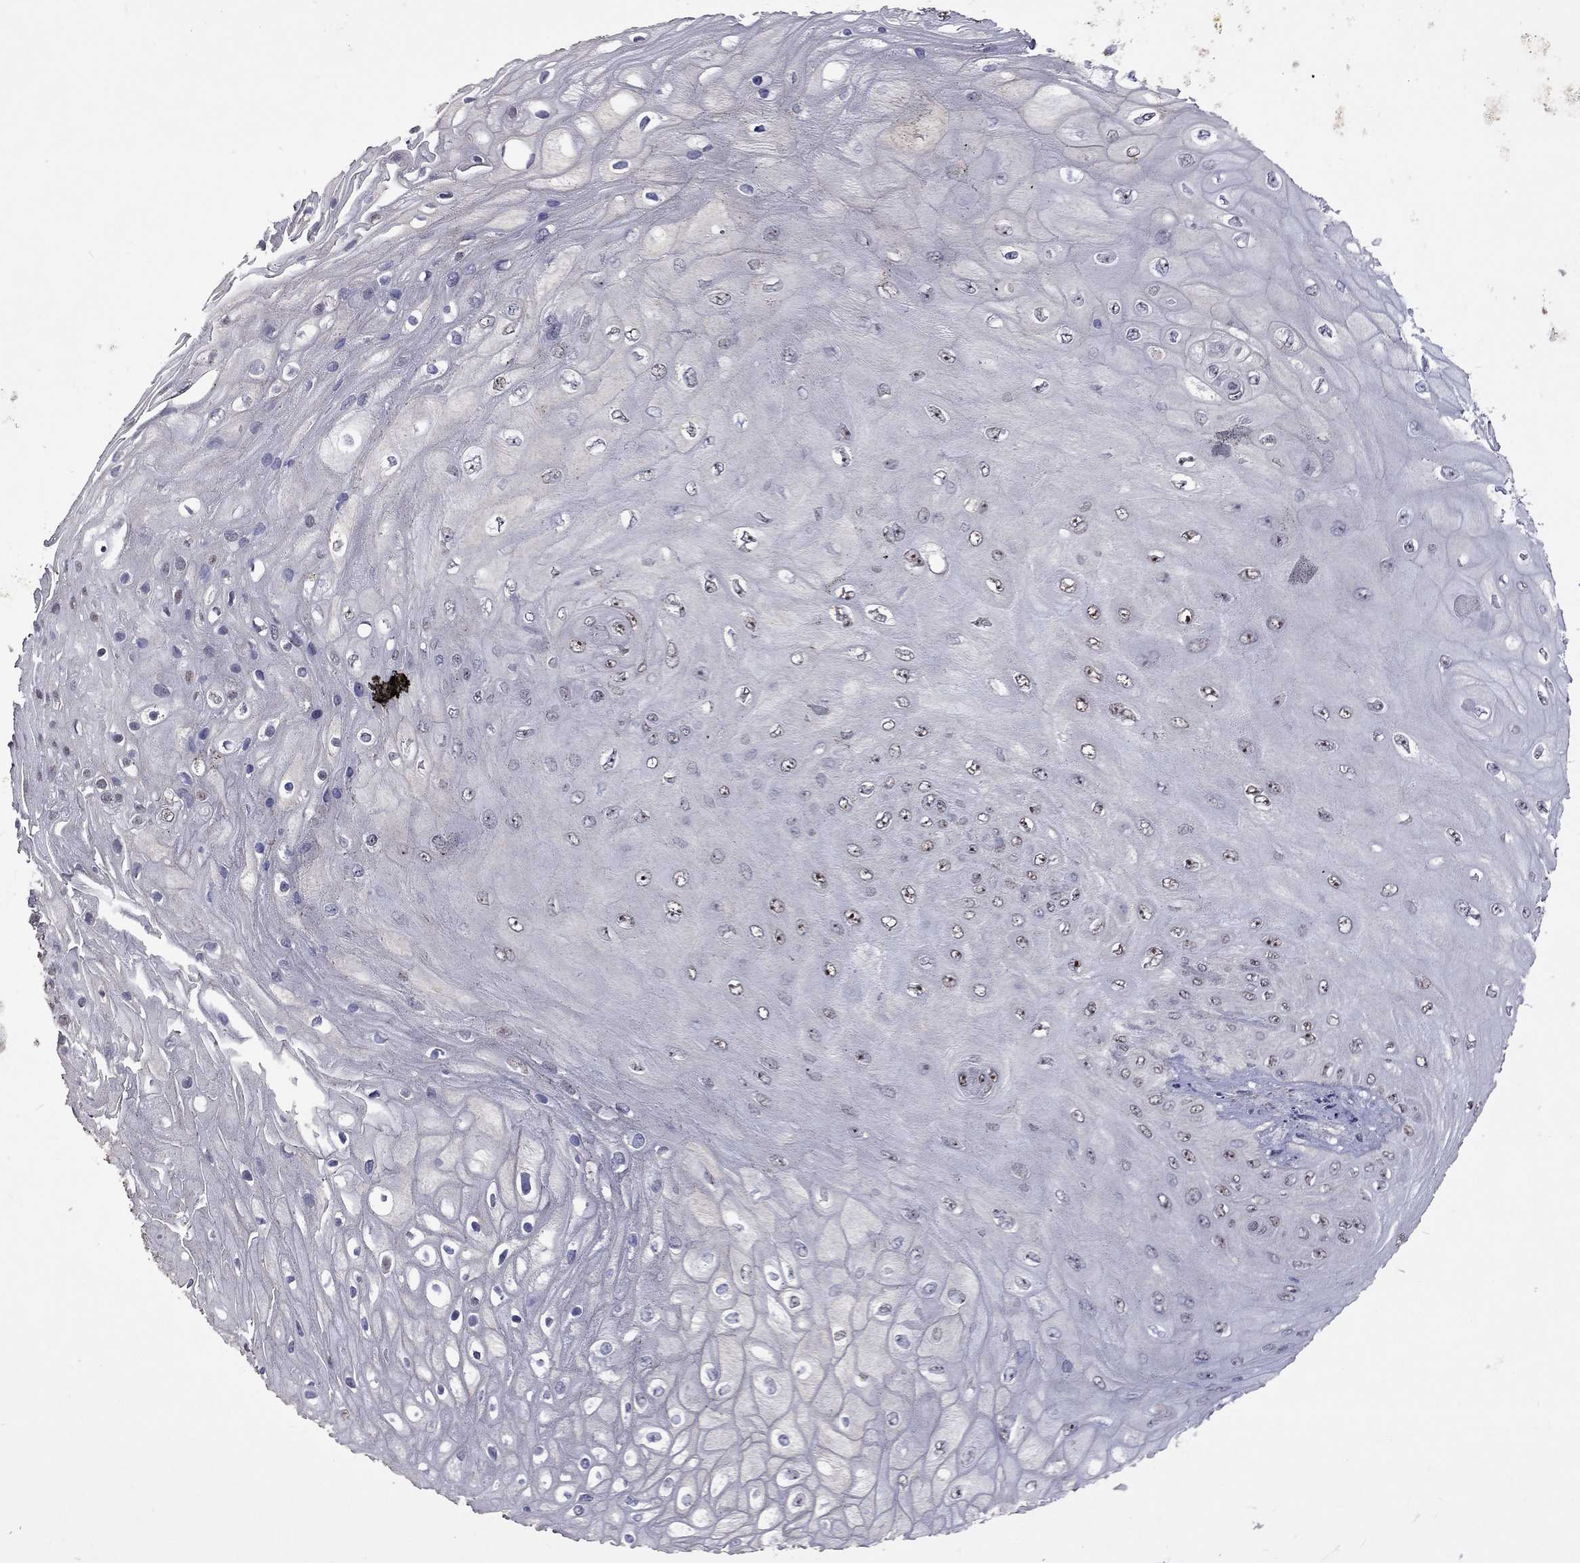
{"staining": {"intensity": "strong", "quantity": "25%-75%", "location": "nuclear"}, "tissue": "skin cancer", "cell_type": "Tumor cells", "image_type": "cancer", "snomed": [{"axis": "morphology", "description": "Squamous cell carcinoma, NOS"}, {"axis": "topography", "description": "Skin"}], "caption": "Immunohistochemical staining of skin cancer demonstrates high levels of strong nuclear protein positivity in approximately 25%-75% of tumor cells.", "gene": "SPOUT1", "patient": {"sex": "male", "age": 62}}